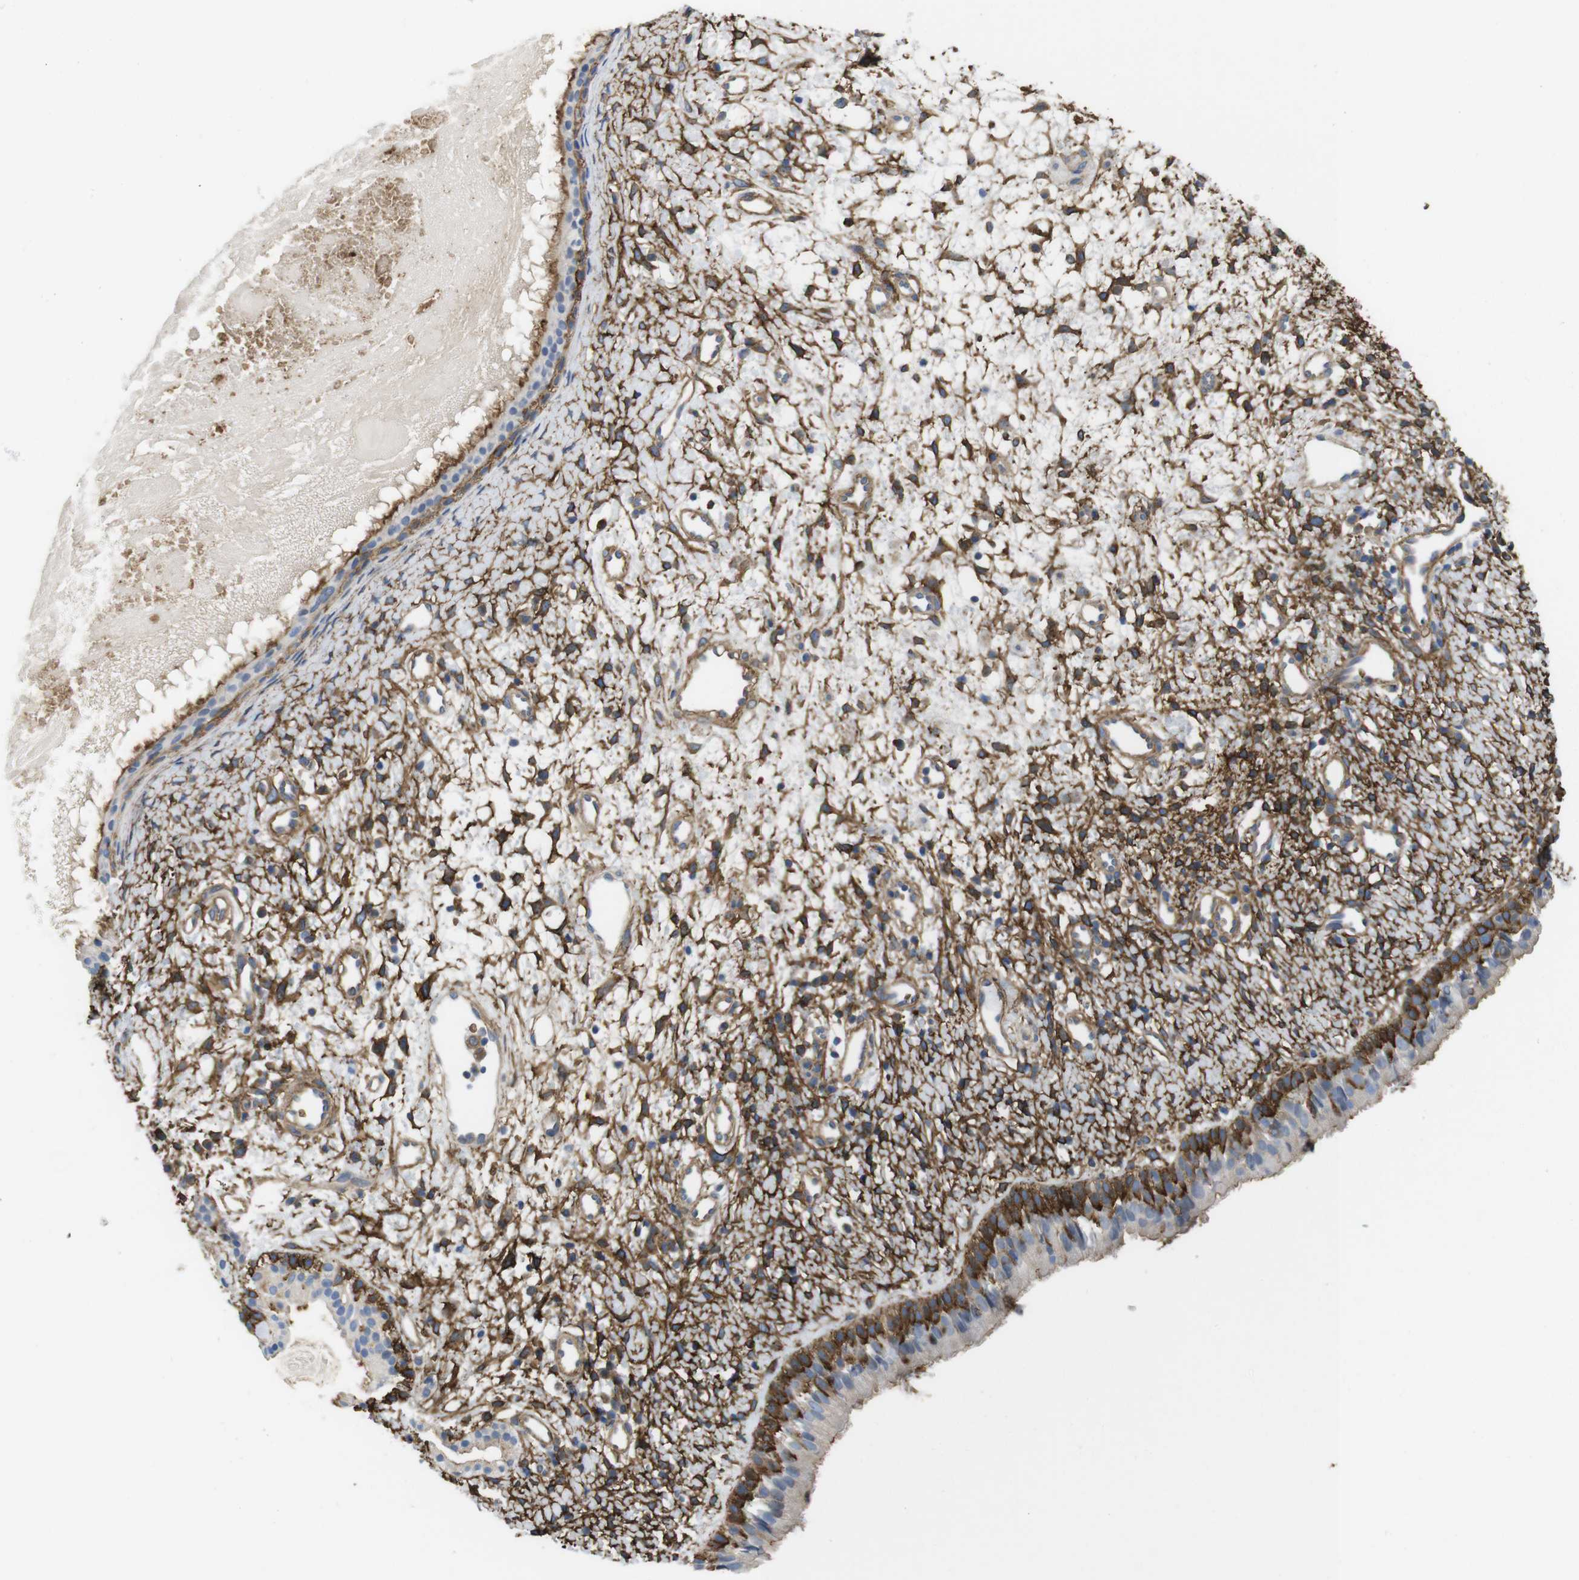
{"staining": {"intensity": "strong", "quantity": "<25%", "location": "cytoplasmic/membranous"}, "tissue": "nasopharynx", "cell_type": "Respiratory epithelial cells", "image_type": "normal", "snomed": [{"axis": "morphology", "description": "Normal tissue, NOS"}, {"axis": "topography", "description": "Nasopharynx"}], "caption": "Normal nasopharynx displays strong cytoplasmic/membranous staining in approximately <25% of respiratory epithelial cells, visualized by immunohistochemistry.", "gene": "CYBRD1", "patient": {"sex": "male", "age": 22}}